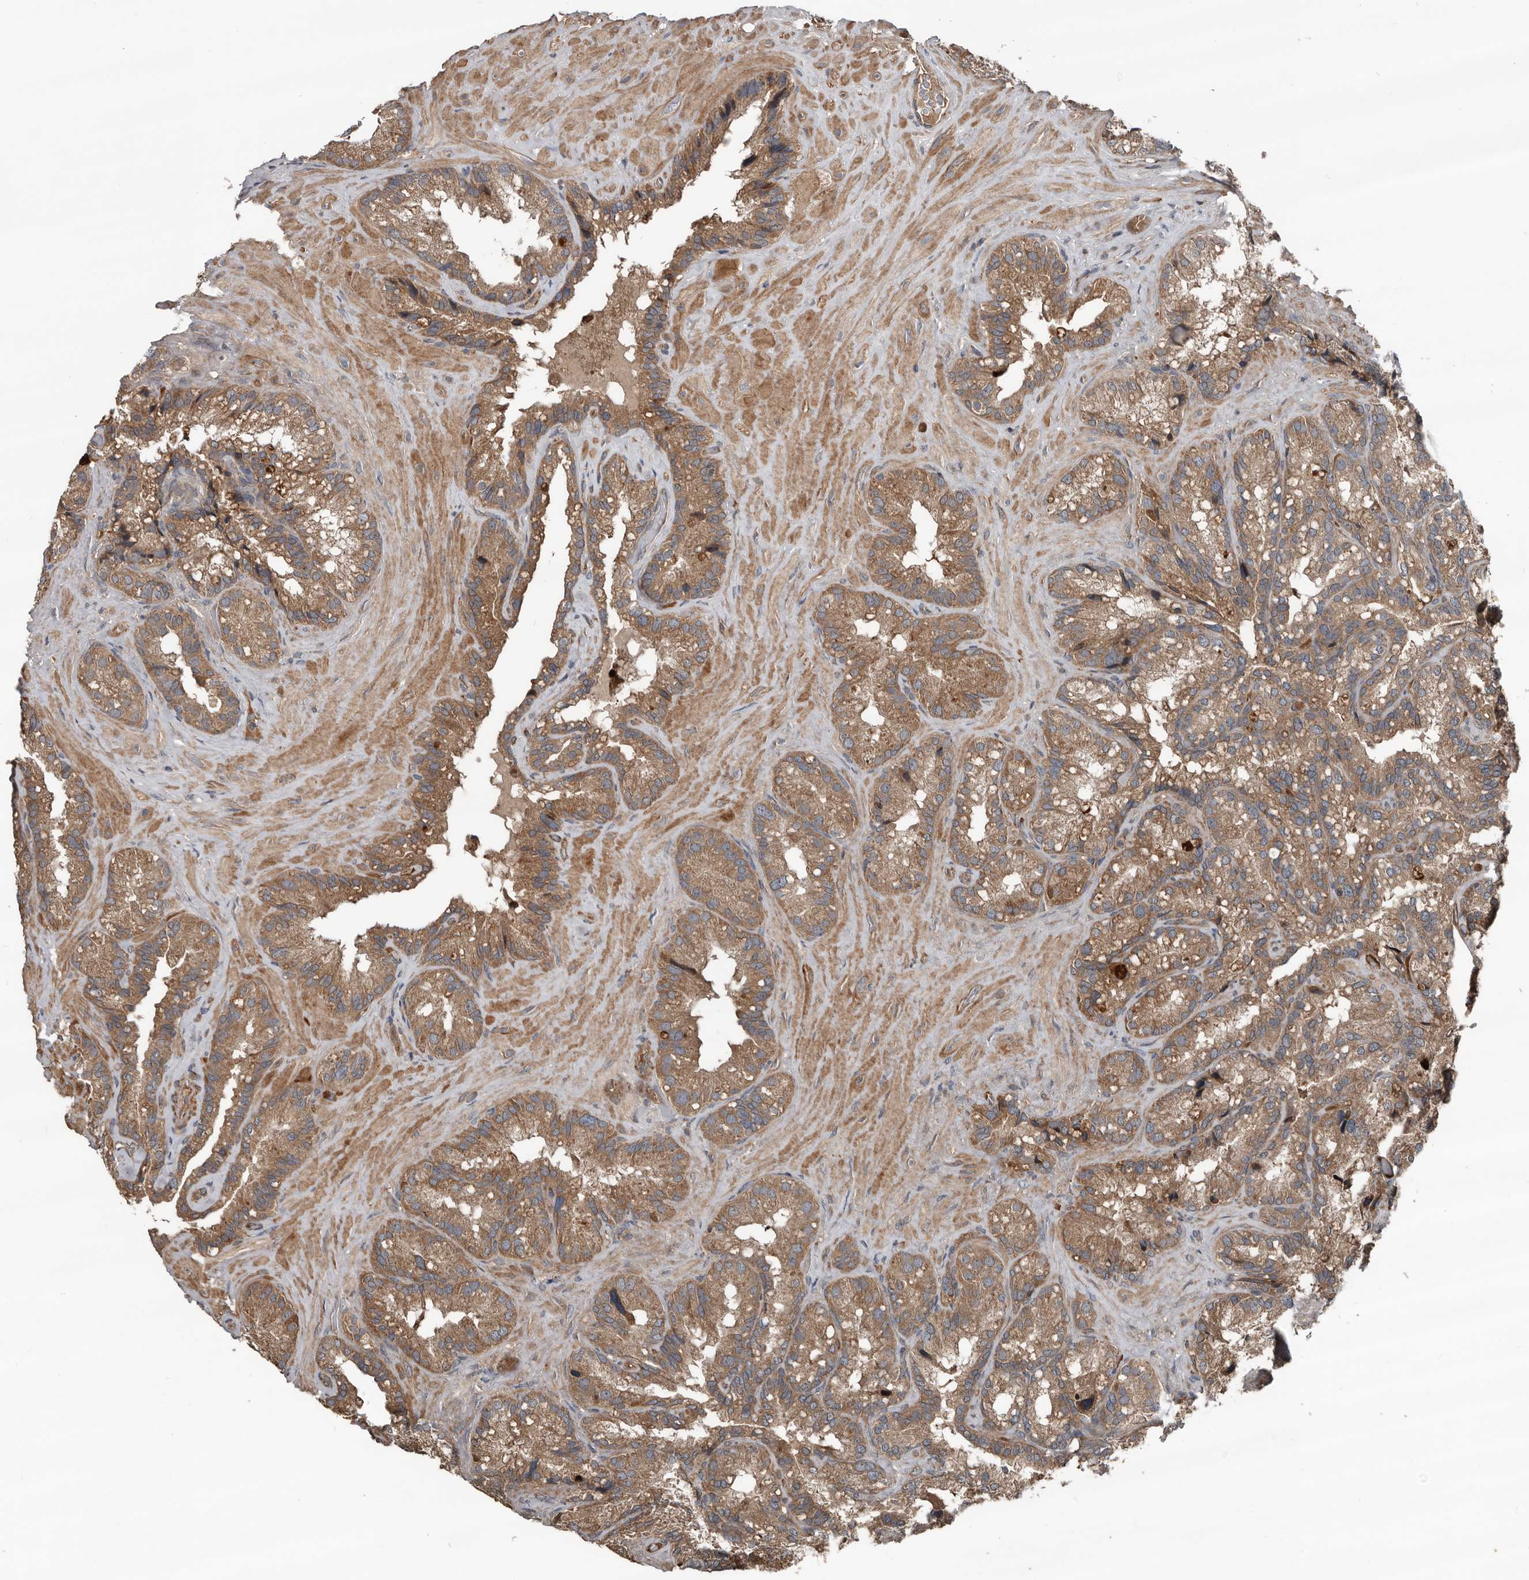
{"staining": {"intensity": "moderate", "quantity": ">75%", "location": "cytoplasmic/membranous"}, "tissue": "seminal vesicle", "cell_type": "Glandular cells", "image_type": "normal", "snomed": [{"axis": "morphology", "description": "Normal tissue, NOS"}, {"axis": "topography", "description": "Prostate"}, {"axis": "topography", "description": "Seminal veicle"}], "caption": "High-power microscopy captured an immunohistochemistry image of unremarkable seminal vesicle, revealing moderate cytoplasmic/membranous expression in approximately >75% of glandular cells.", "gene": "DNAJB4", "patient": {"sex": "male", "age": 68}}